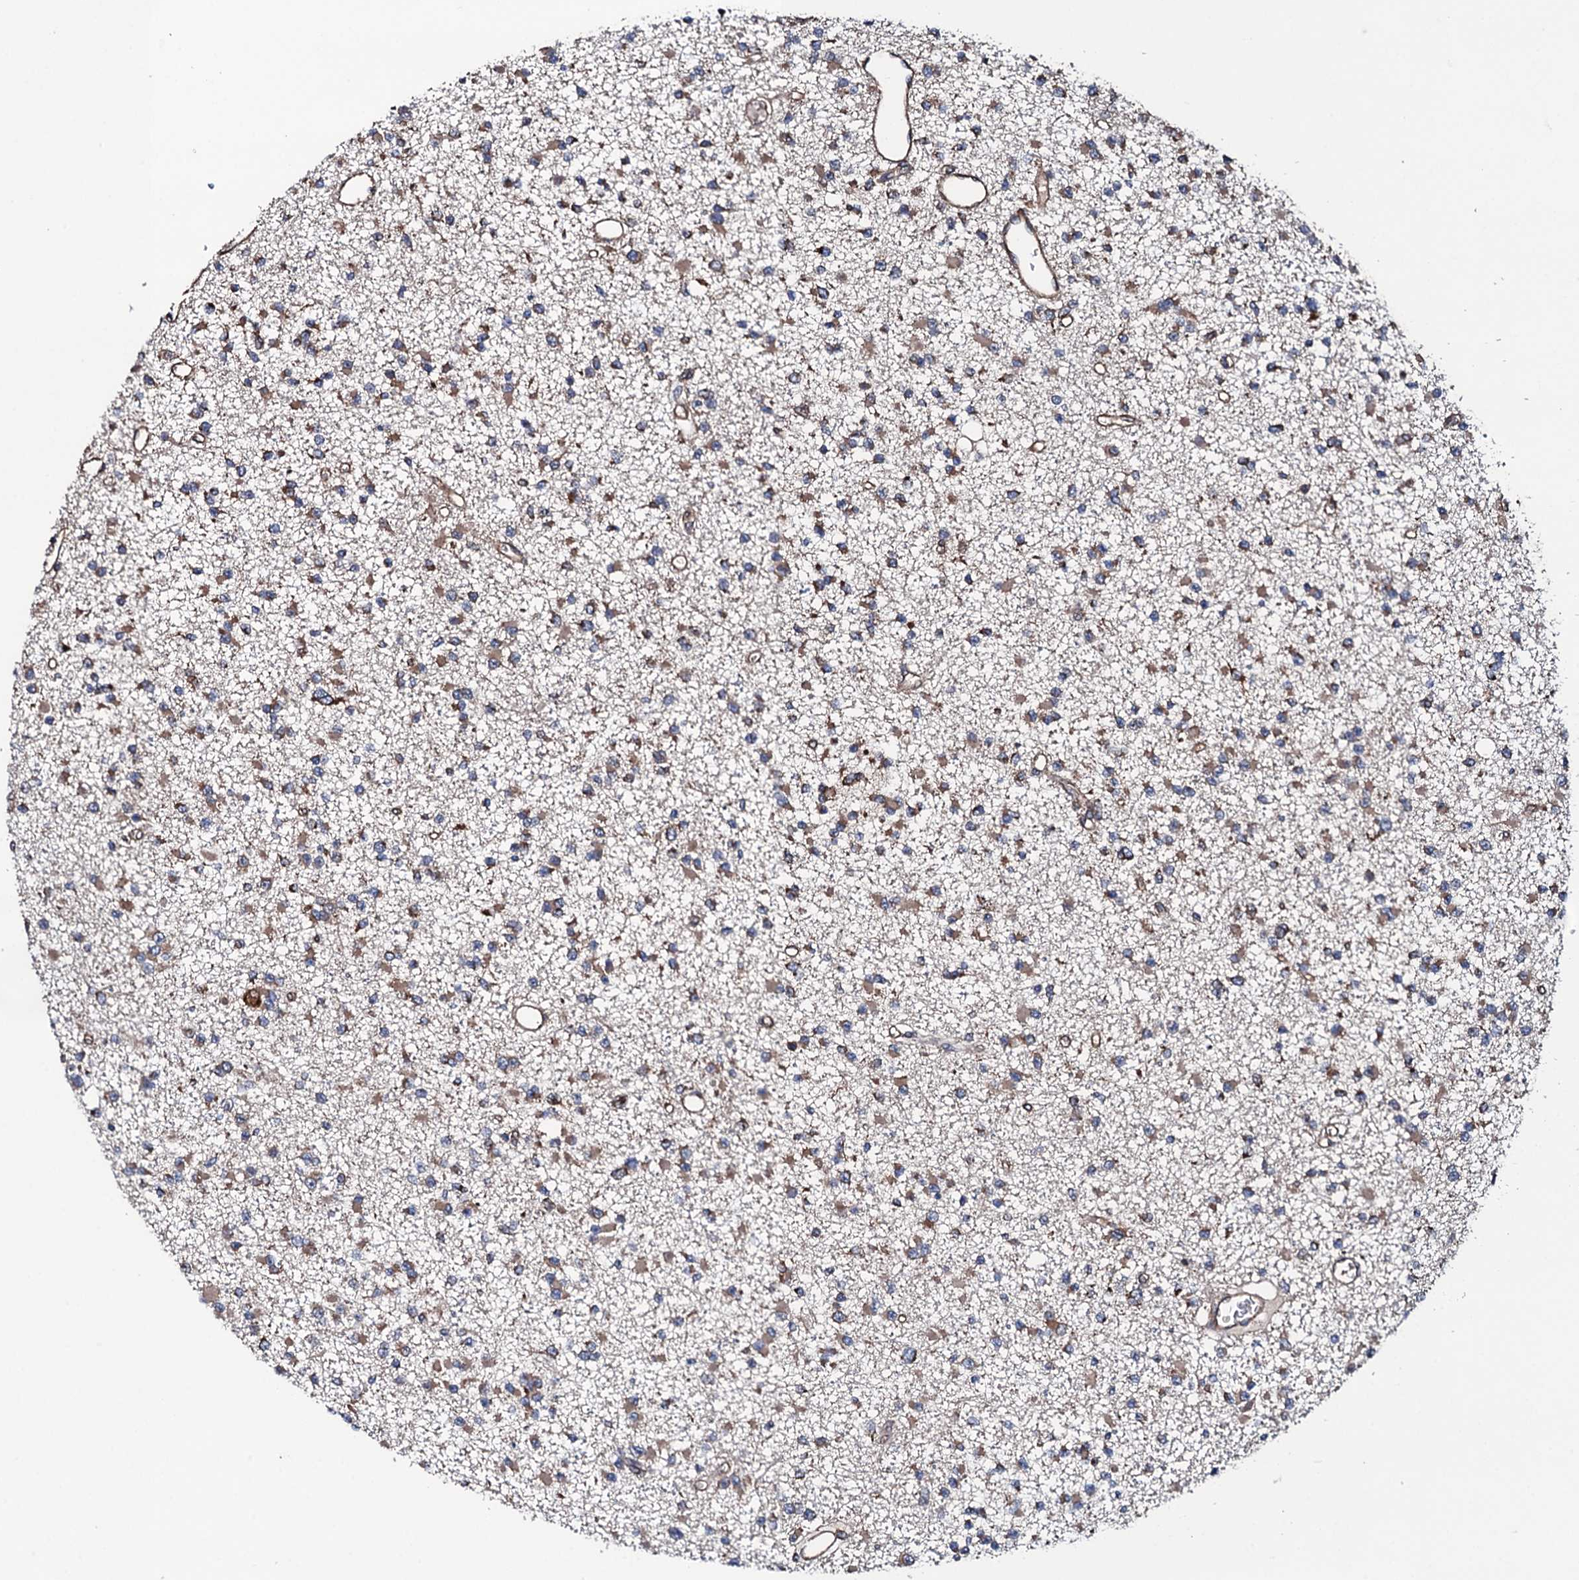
{"staining": {"intensity": "moderate", "quantity": ">75%", "location": "cytoplasmic/membranous"}, "tissue": "glioma", "cell_type": "Tumor cells", "image_type": "cancer", "snomed": [{"axis": "morphology", "description": "Glioma, malignant, Low grade"}, {"axis": "topography", "description": "Brain"}], "caption": "A photomicrograph of malignant glioma (low-grade) stained for a protein demonstrates moderate cytoplasmic/membranous brown staining in tumor cells.", "gene": "RAB12", "patient": {"sex": "female", "age": 22}}